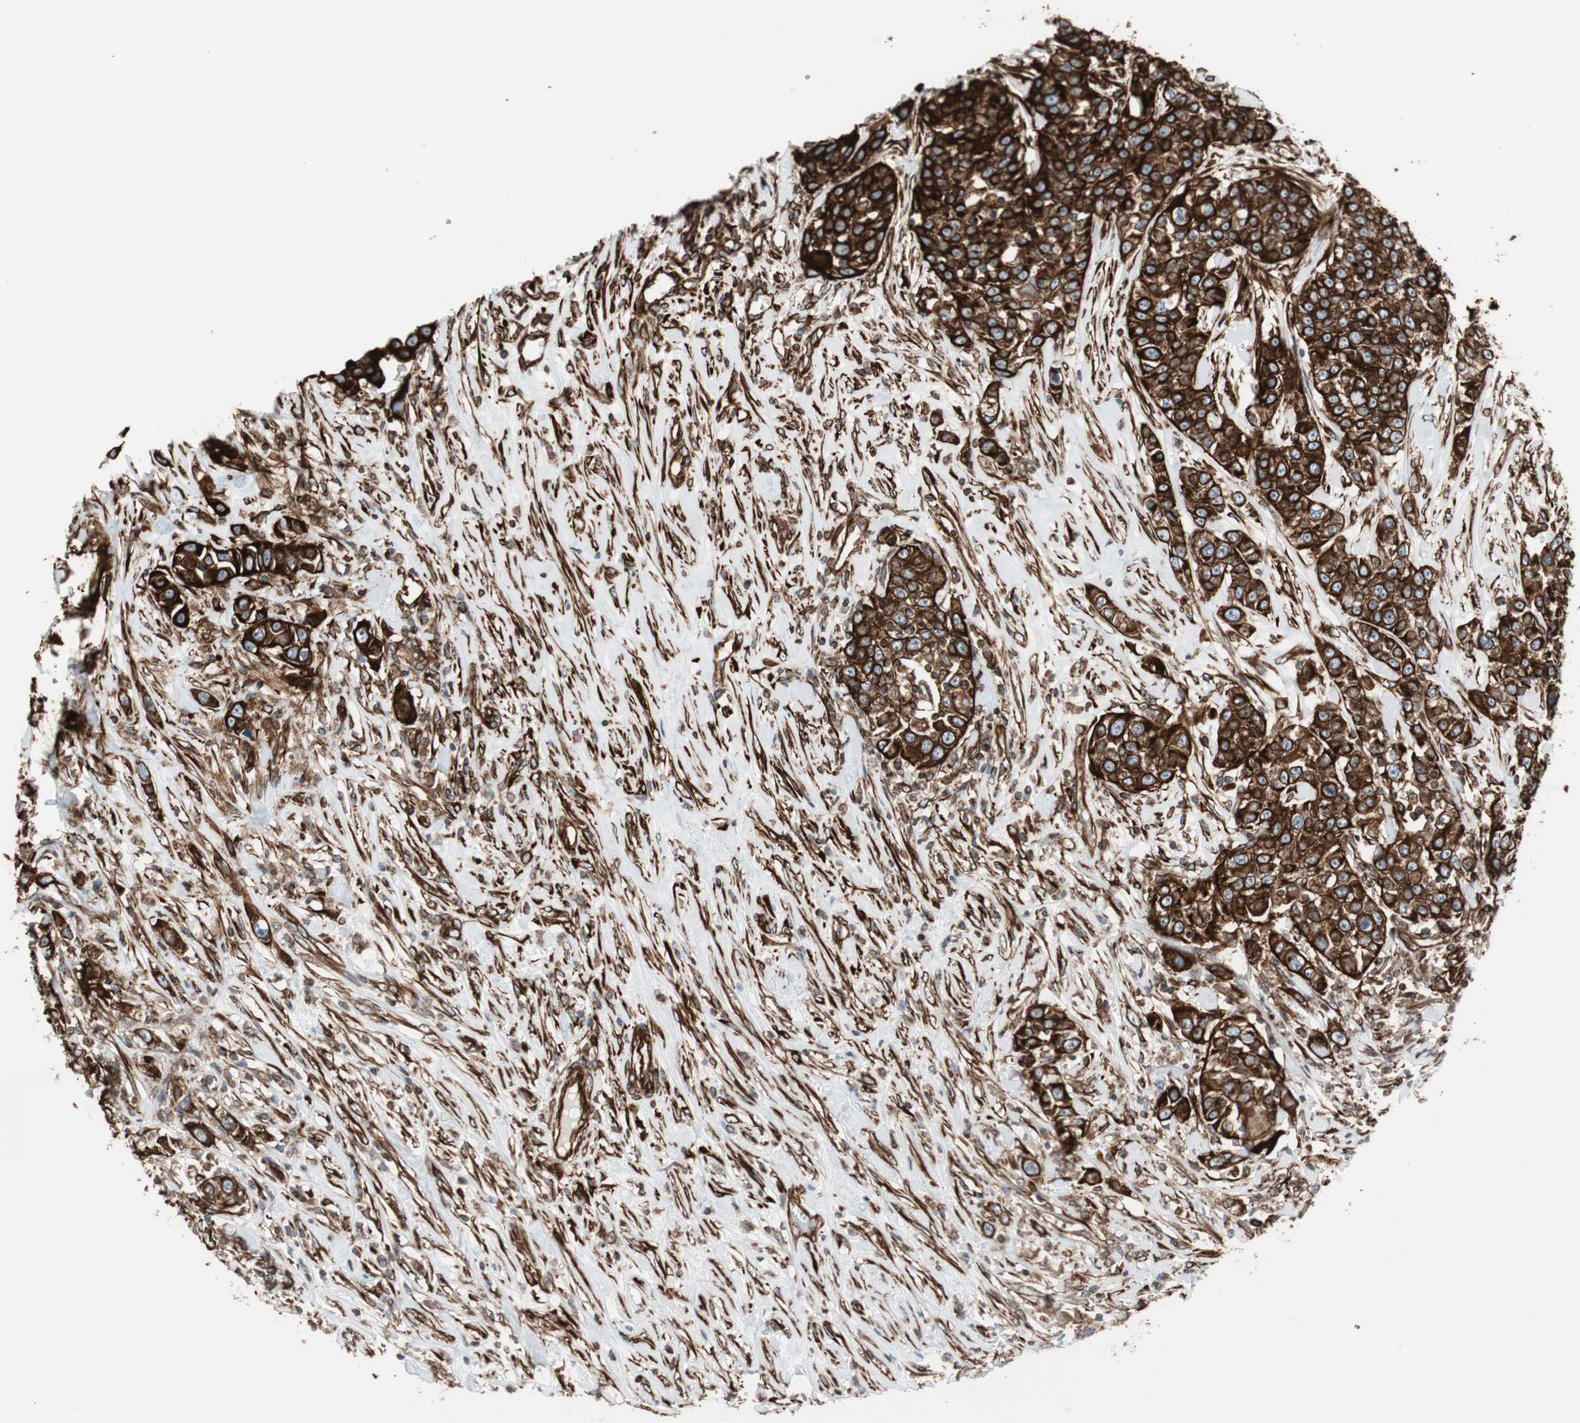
{"staining": {"intensity": "strong", "quantity": ">75%", "location": "cytoplasmic/membranous"}, "tissue": "urothelial cancer", "cell_type": "Tumor cells", "image_type": "cancer", "snomed": [{"axis": "morphology", "description": "Urothelial carcinoma, High grade"}, {"axis": "topography", "description": "Urinary bladder"}], "caption": "A brown stain shows strong cytoplasmic/membranous expression of a protein in human high-grade urothelial carcinoma tumor cells.", "gene": "TCTA", "patient": {"sex": "female", "age": 80}}